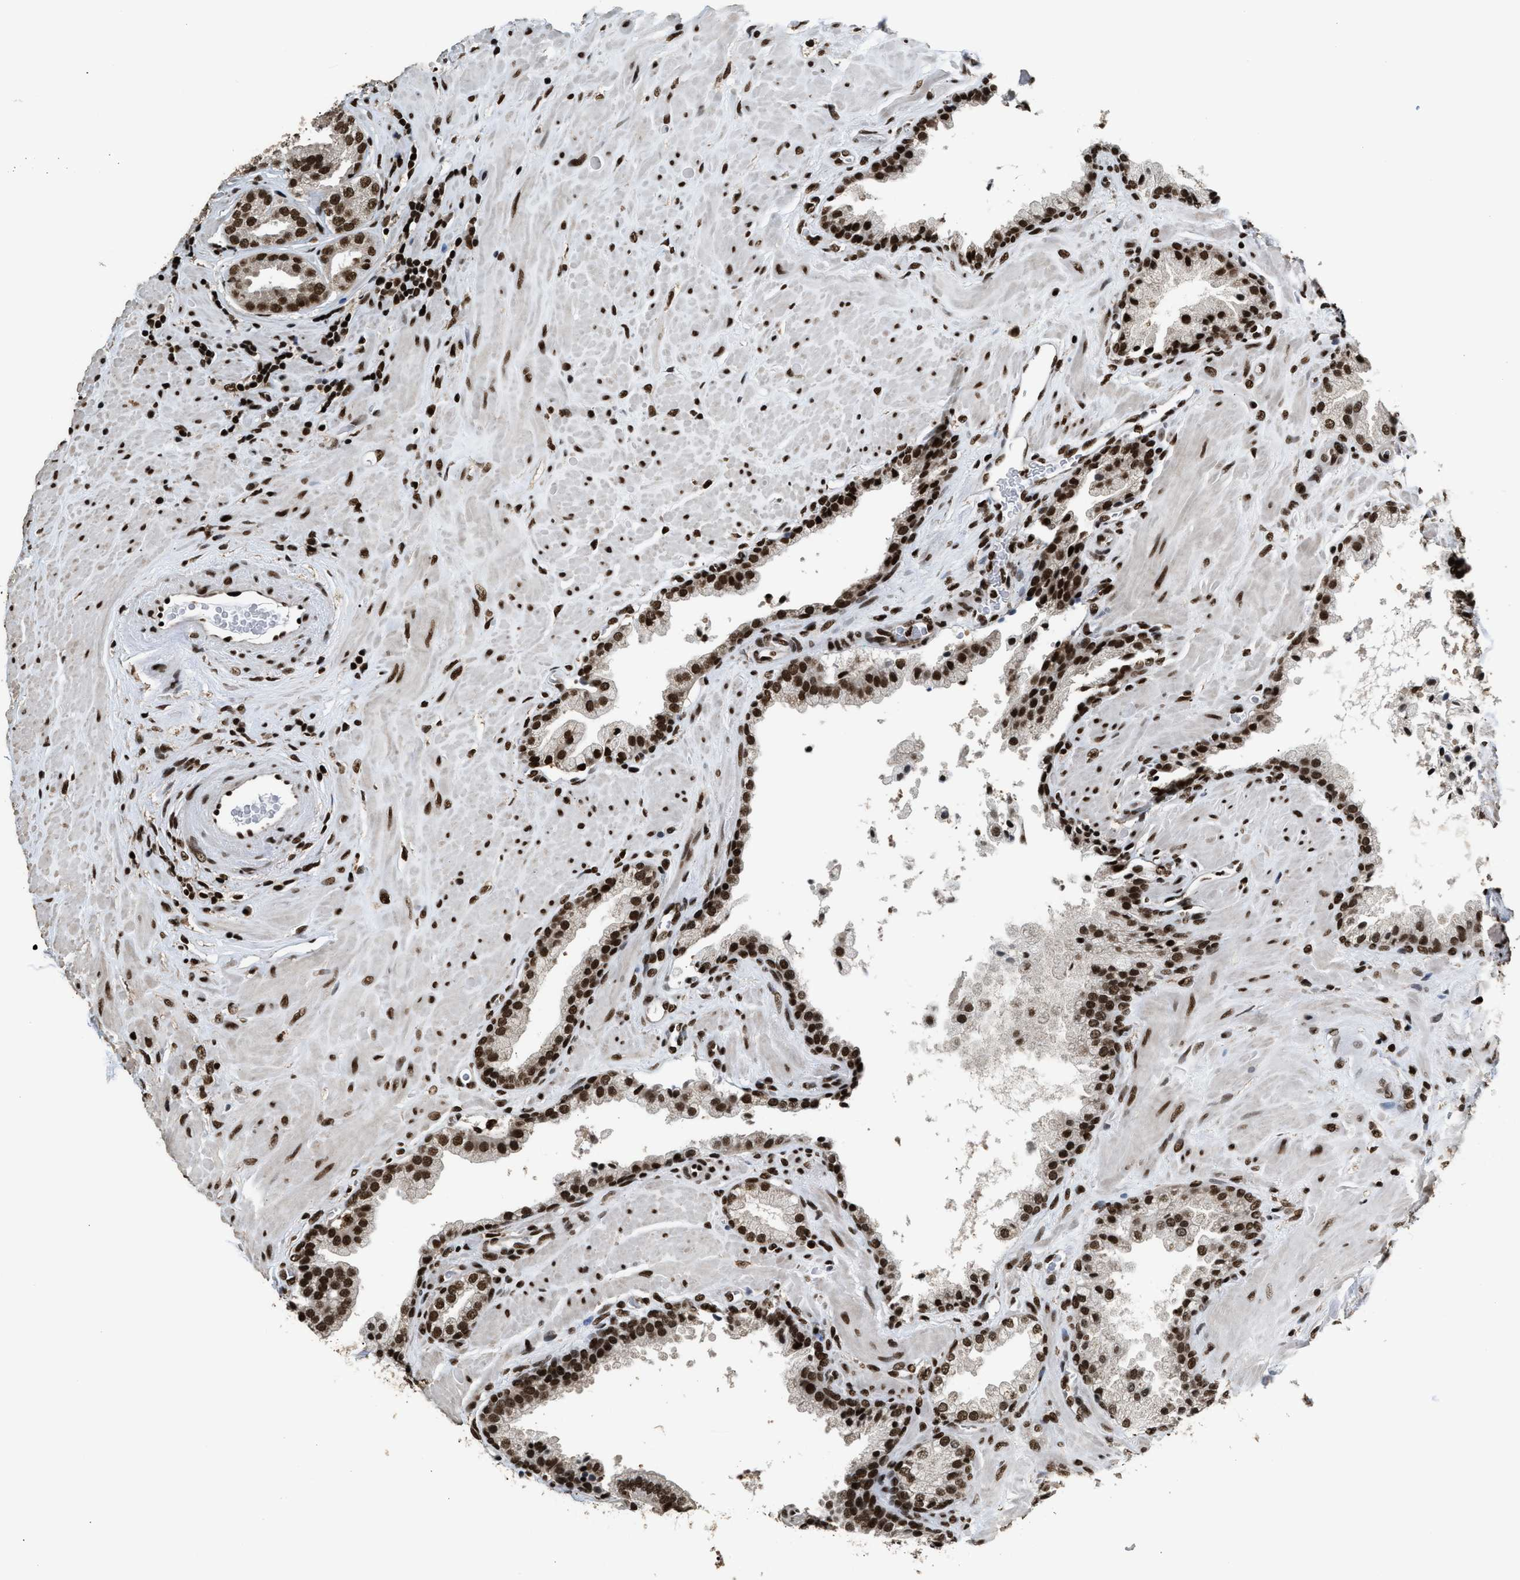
{"staining": {"intensity": "strong", "quantity": ">75%", "location": "nuclear"}, "tissue": "prostate cancer", "cell_type": "Tumor cells", "image_type": "cancer", "snomed": [{"axis": "morphology", "description": "Adenocarcinoma, Low grade"}, {"axis": "topography", "description": "Prostate"}], "caption": "About >75% of tumor cells in human prostate low-grade adenocarcinoma exhibit strong nuclear protein staining as visualized by brown immunohistochemical staining.", "gene": "RAD21", "patient": {"sex": "male", "age": 71}}